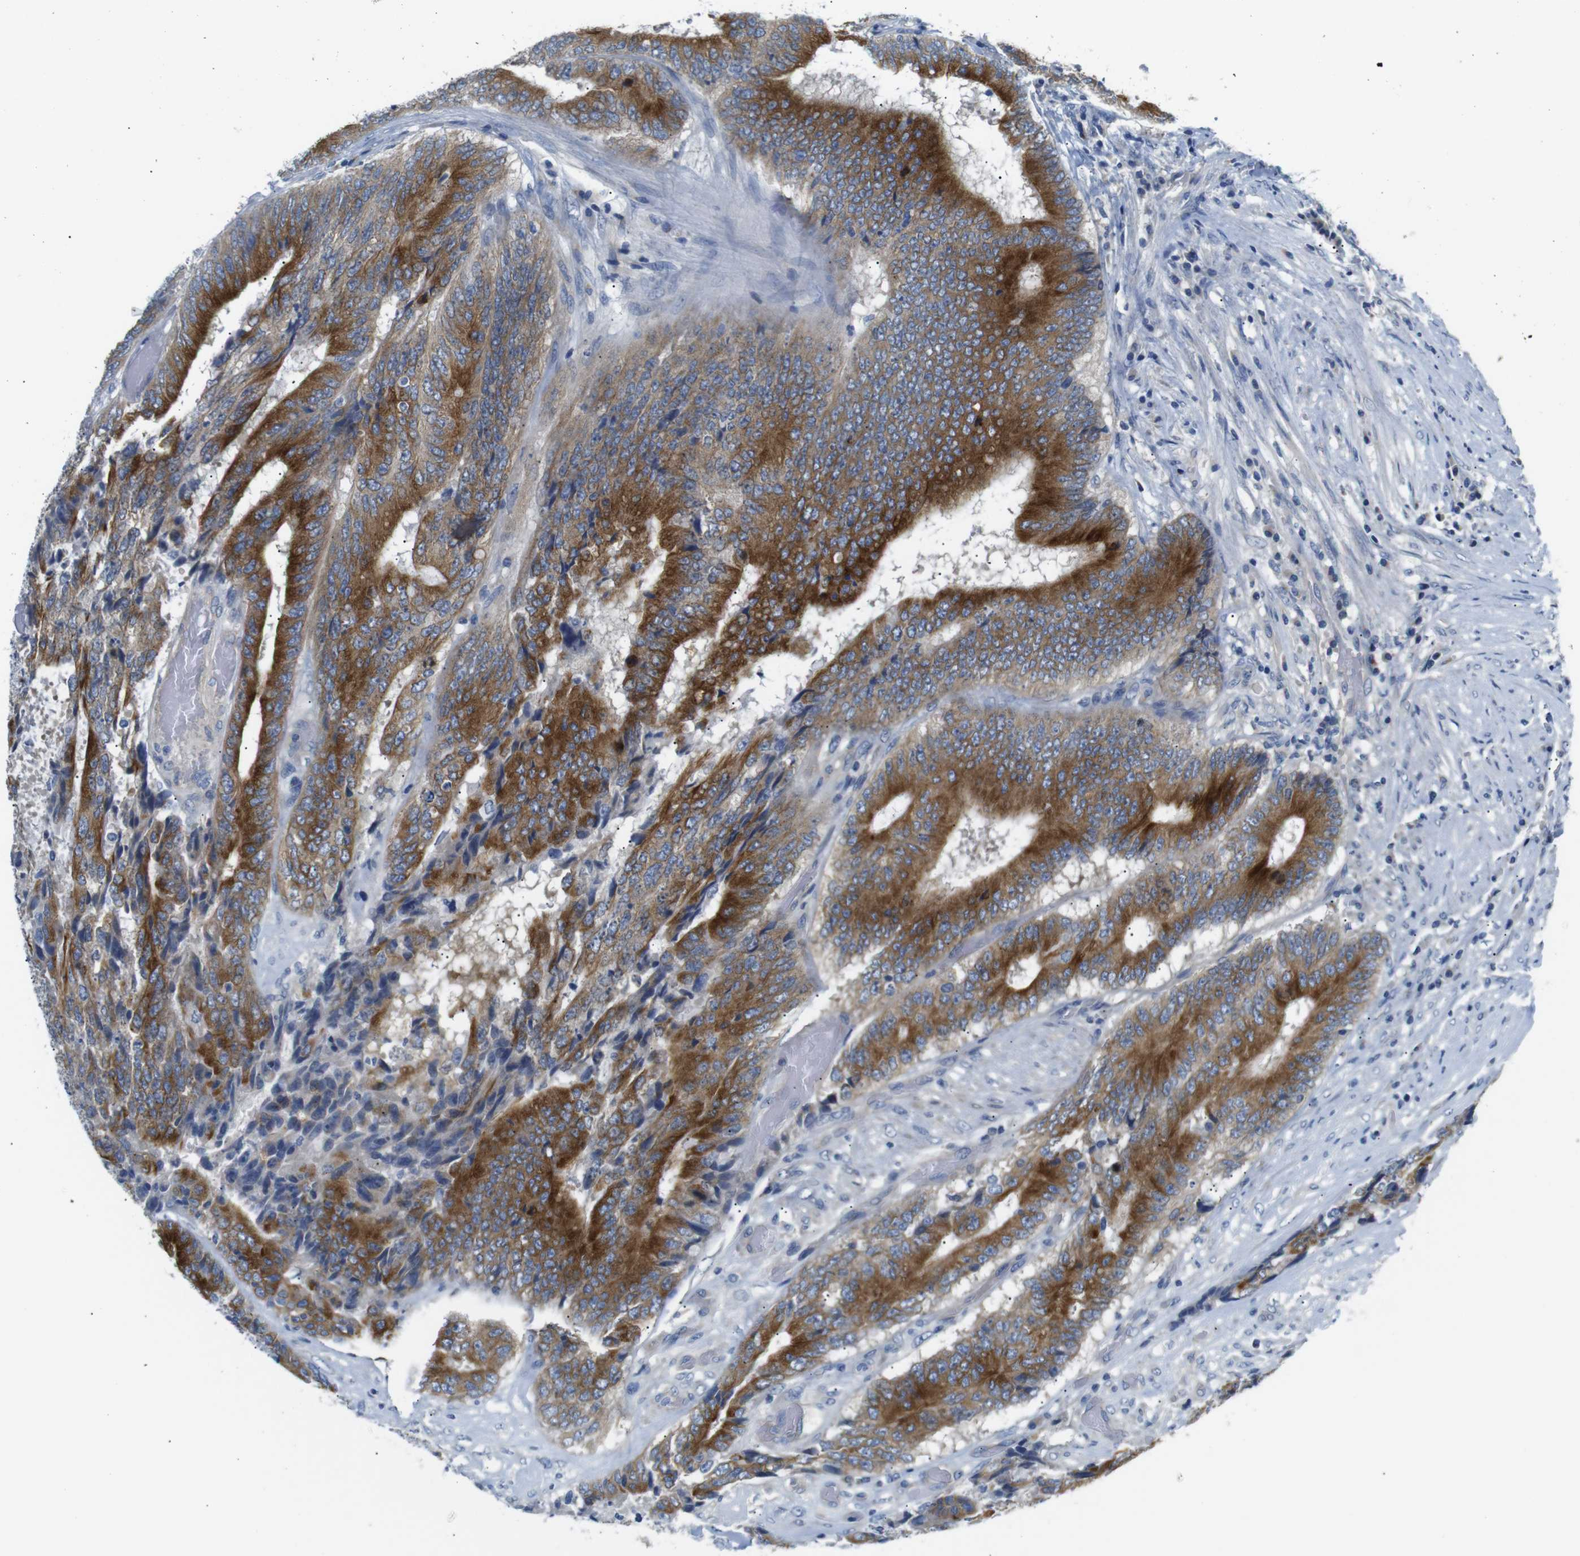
{"staining": {"intensity": "strong", "quantity": ">75%", "location": "cytoplasmic/membranous"}, "tissue": "colorectal cancer", "cell_type": "Tumor cells", "image_type": "cancer", "snomed": [{"axis": "morphology", "description": "Adenocarcinoma, NOS"}, {"axis": "topography", "description": "Rectum"}], "caption": "Human colorectal cancer stained with a protein marker exhibits strong staining in tumor cells.", "gene": "DCP1A", "patient": {"sex": "male", "age": 72}}